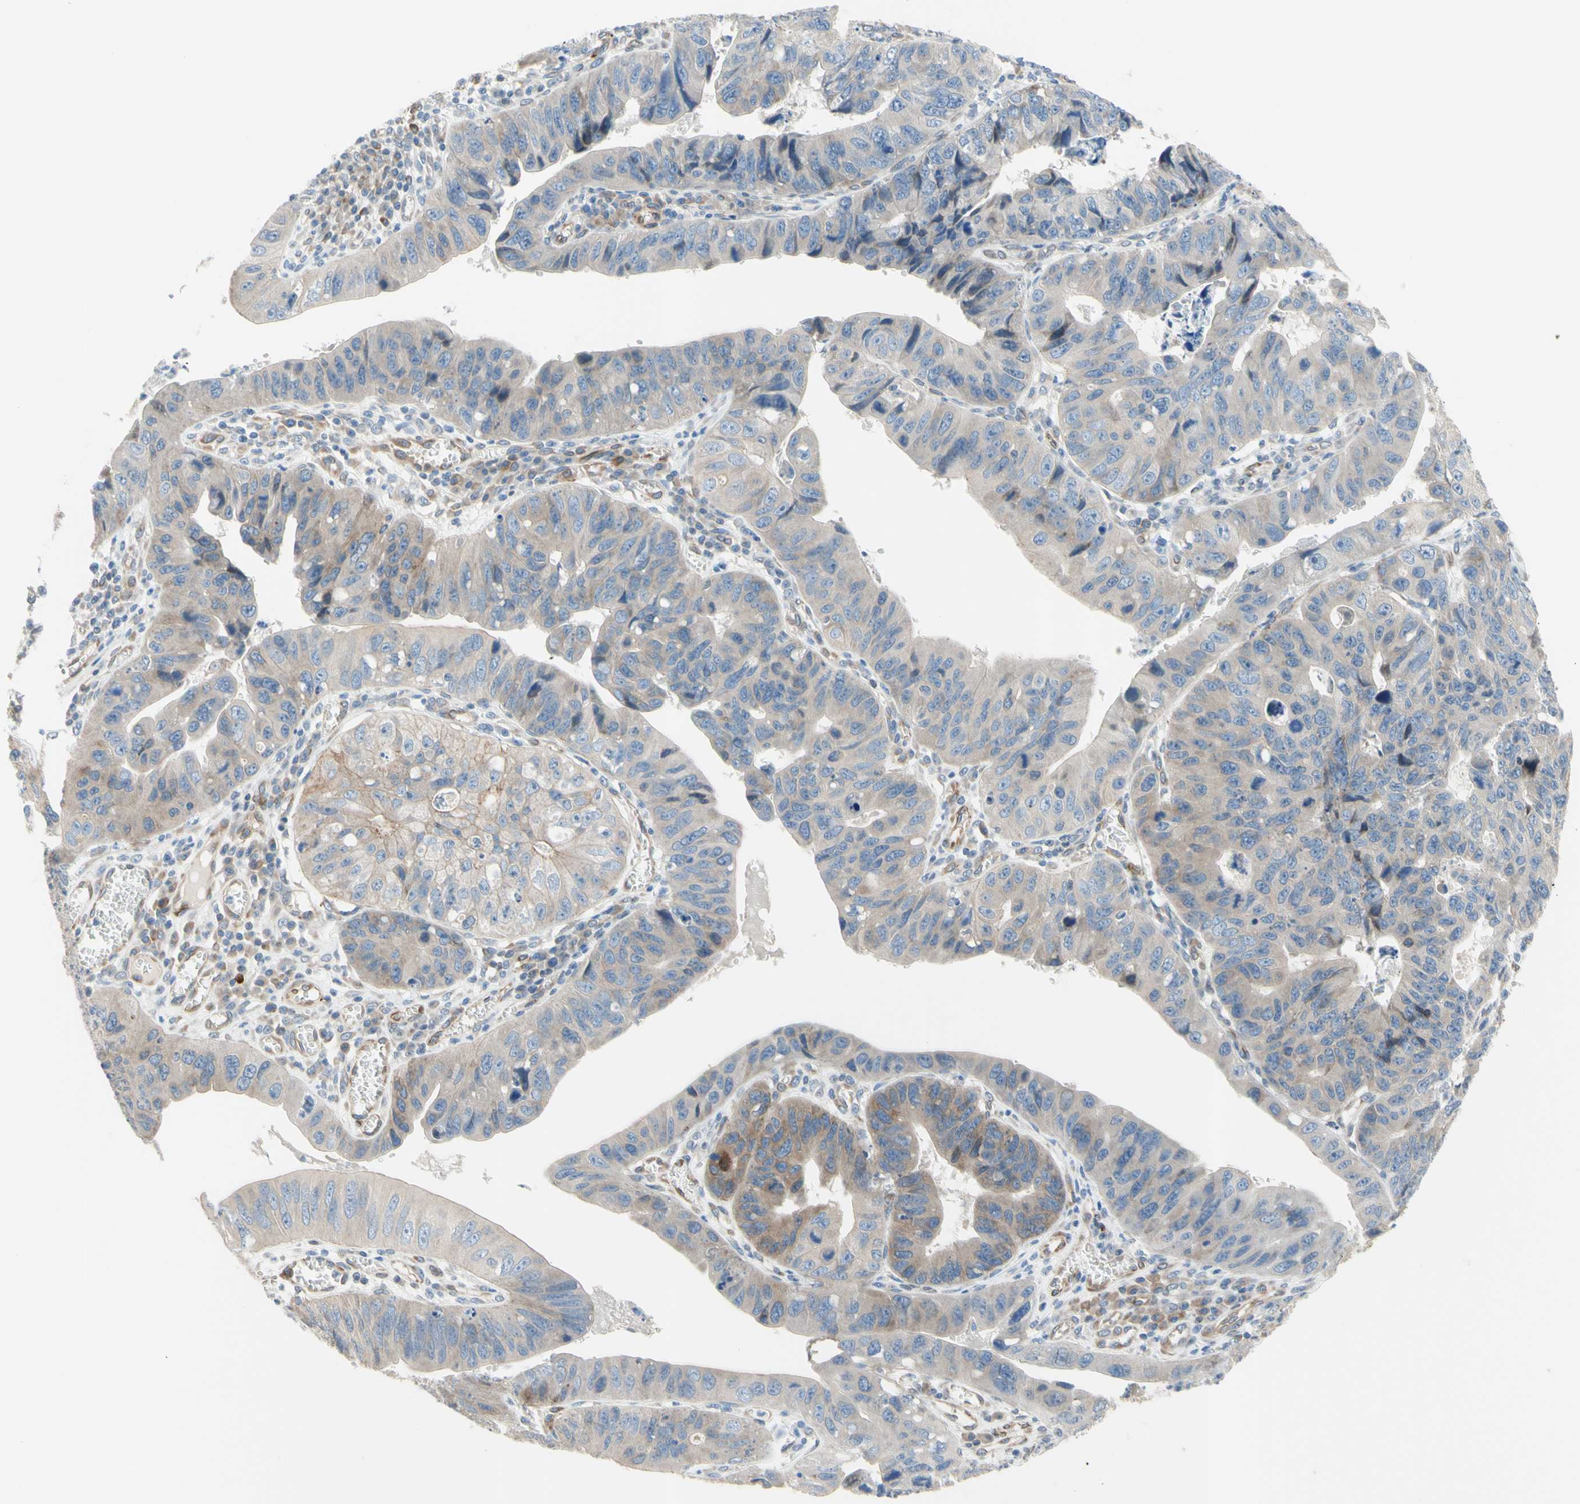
{"staining": {"intensity": "weak", "quantity": "25%-75%", "location": "cytoplasmic/membranous"}, "tissue": "stomach cancer", "cell_type": "Tumor cells", "image_type": "cancer", "snomed": [{"axis": "morphology", "description": "Adenocarcinoma, NOS"}, {"axis": "topography", "description": "Stomach"}], "caption": "A histopathology image of stomach cancer (adenocarcinoma) stained for a protein demonstrates weak cytoplasmic/membranous brown staining in tumor cells.", "gene": "TRAF2", "patient": {"sex": "male", "age": 59}}